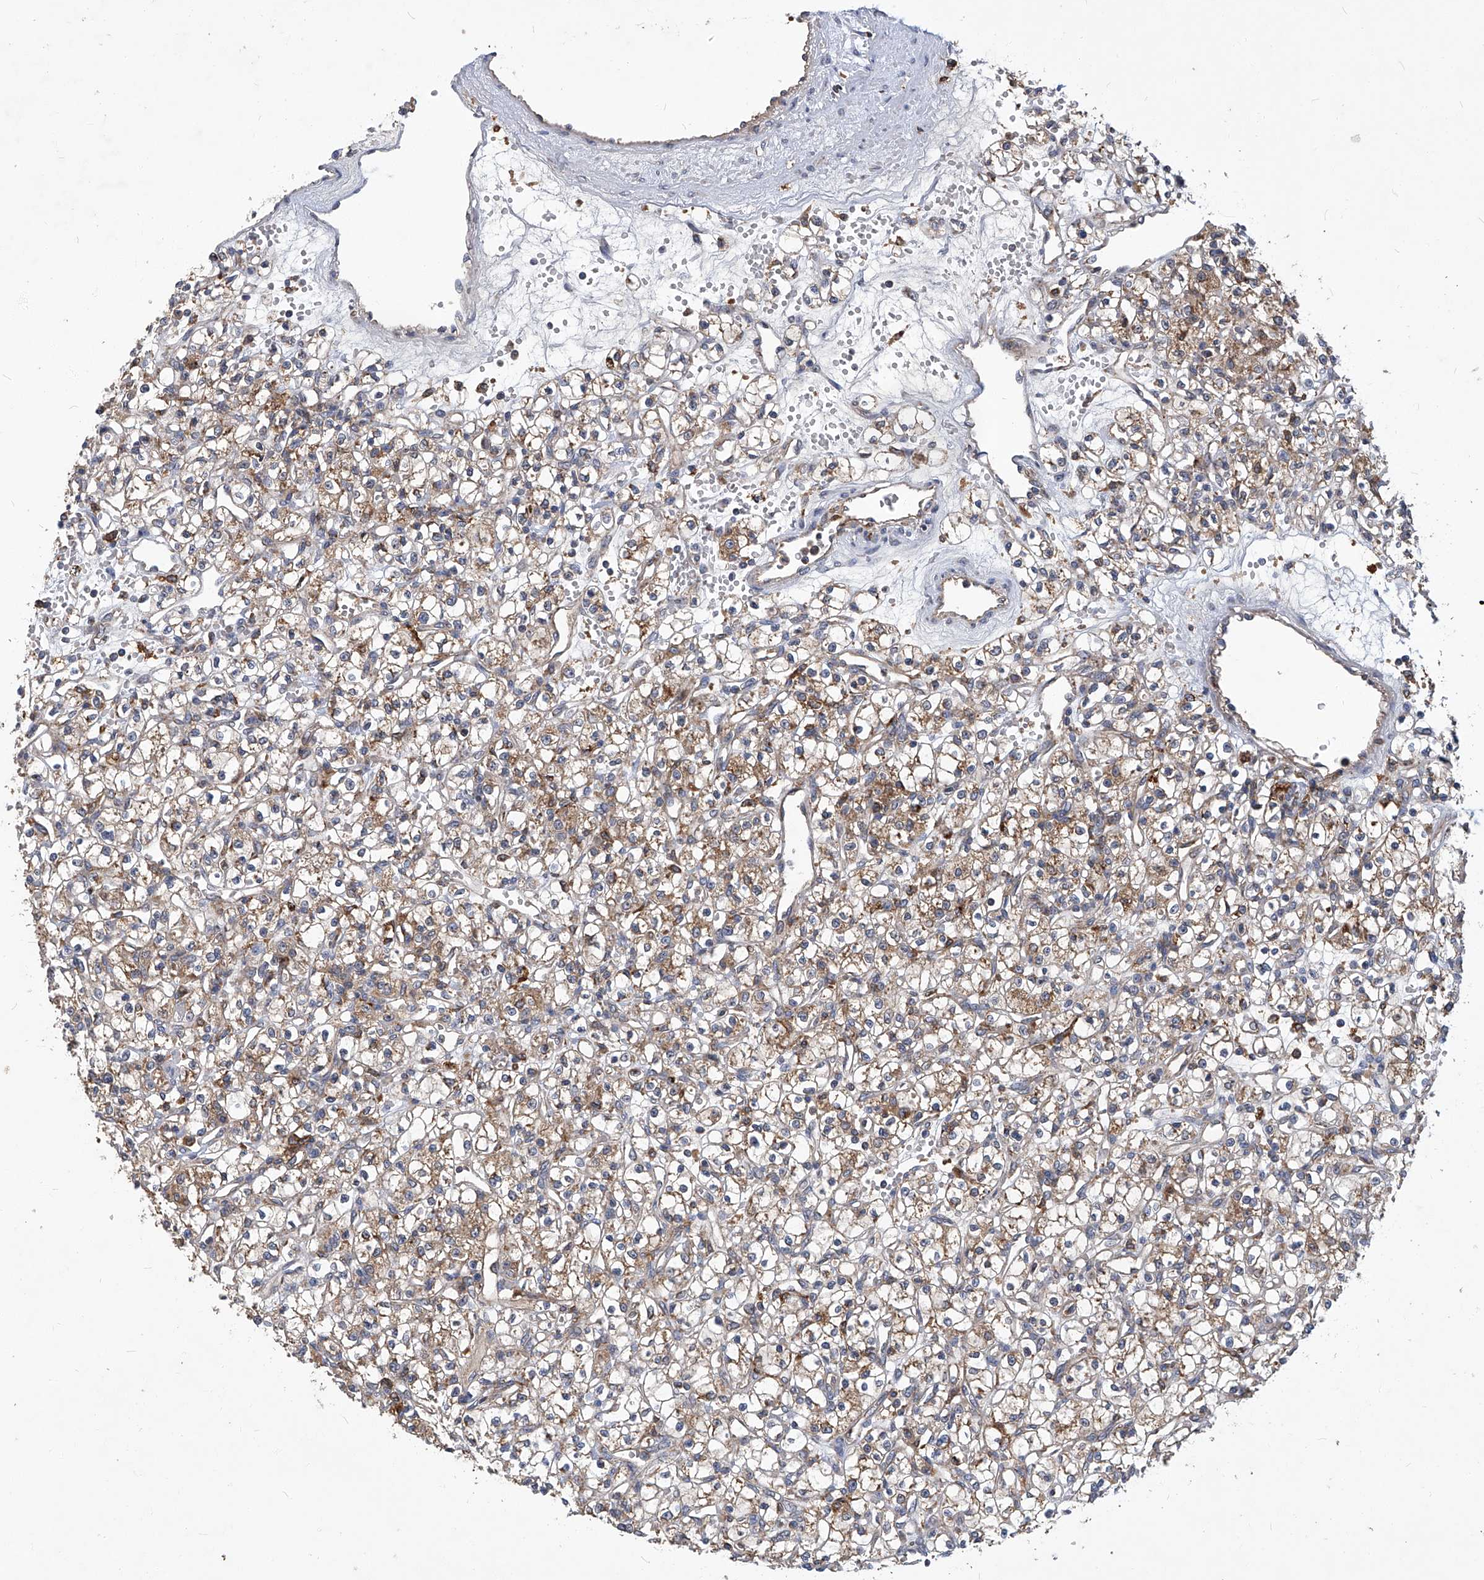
{"staining": {"intensity": "moderate", "quantity": ">75%", "location": "cytoplasmic/membranous"}, "tissue": "renal cancer", "cell_type": "Tumor cells", "image_type": "cancer", "snomed": [{"axis": "morphology", "description": "Adenocarcinoma, NOS"}, {"axis": "topography", "description": "Kidney"}], "caption": "Immunohistochemistry photomicrograph of neoplastic tissue: human renal cancer (adenocarcinoma) stained using immunohistochemistry (IHC) demonstrates medium levels of moderate protein expression localized specifically in the cytoplasmic/membranous of tumor cells, appearing as a cytoplasmic/membranous brown color.", "gene": "TNFRSF13B", "patient": {"sex": "female", "age": 59}}